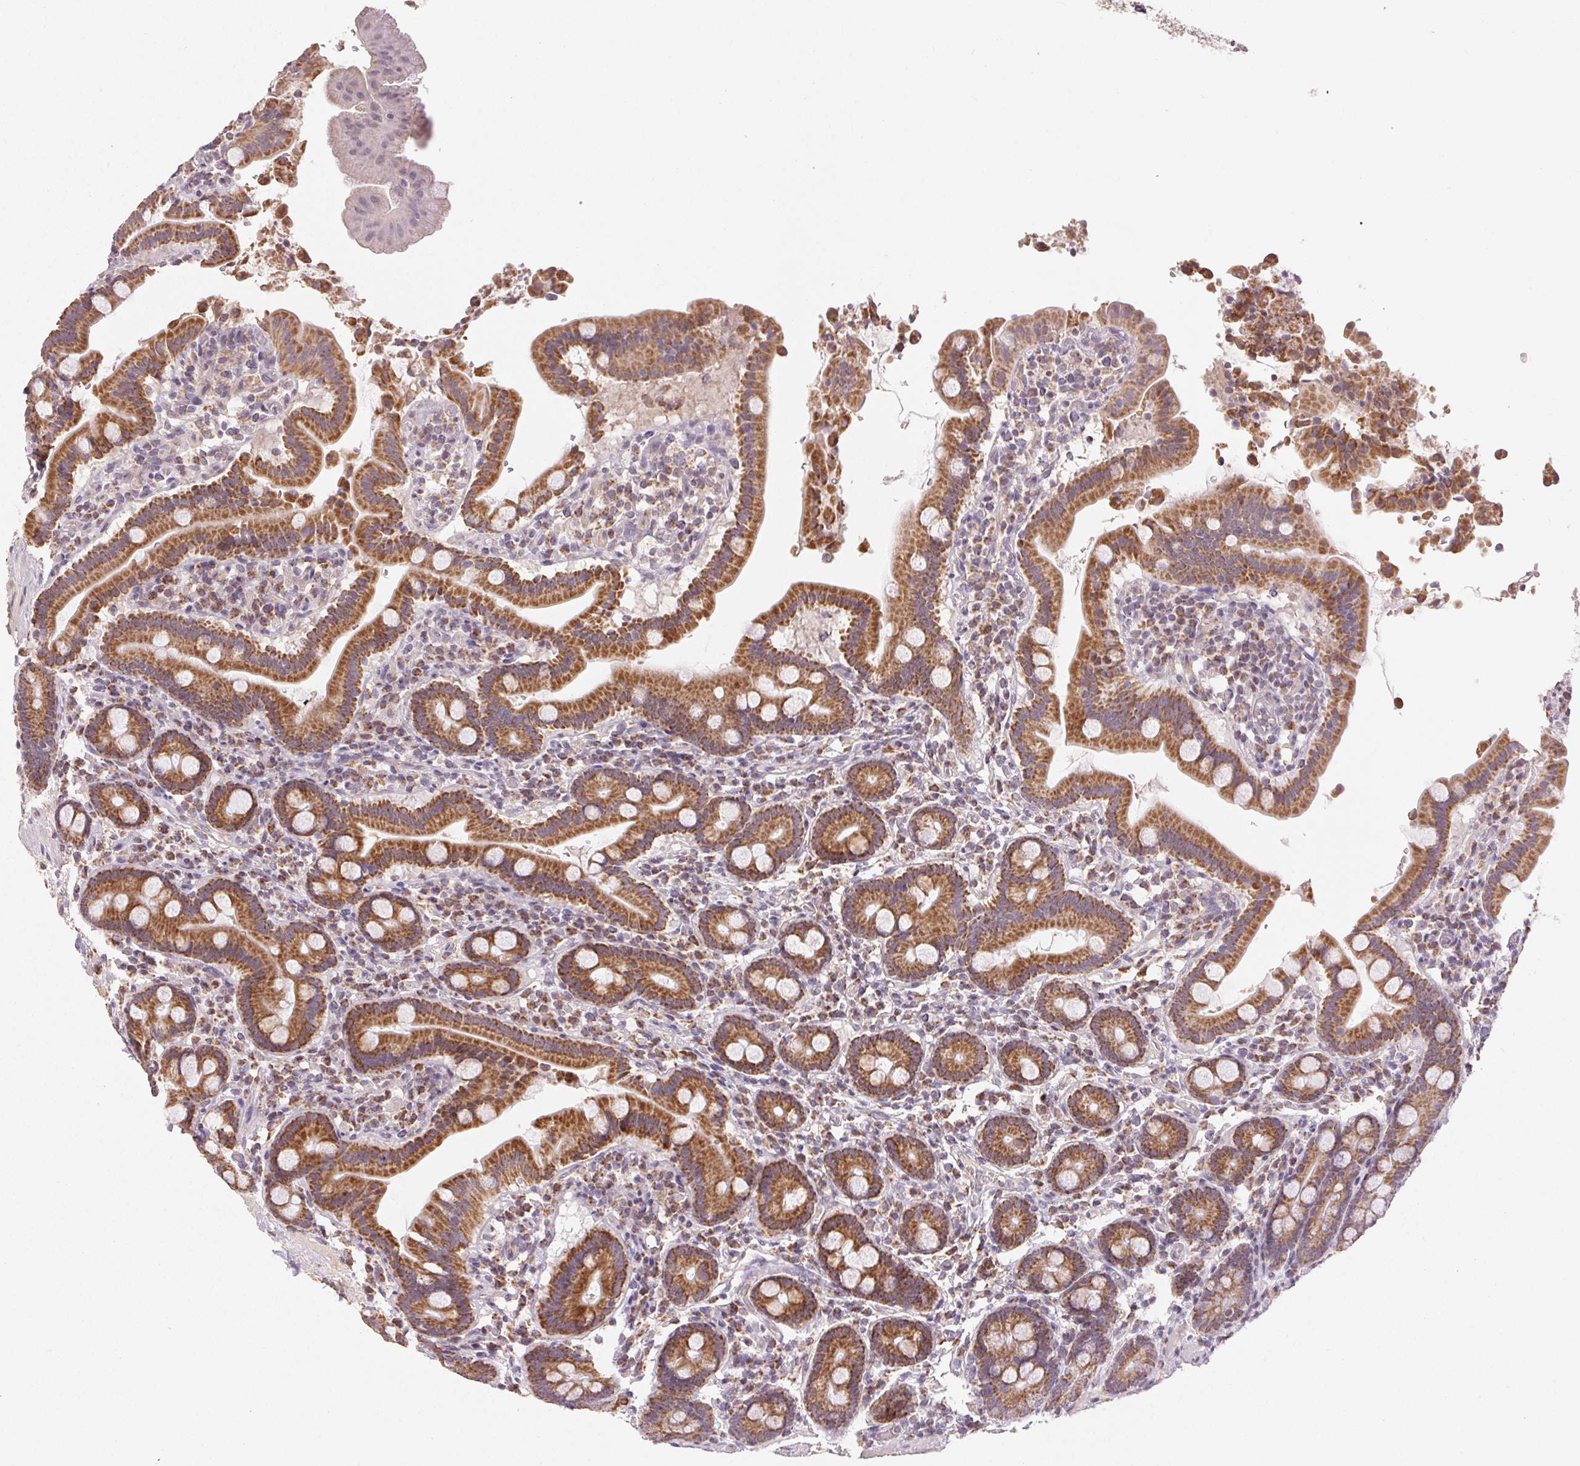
{"staining": {"intensity": "strong", "quantity": "25%-75%", "location": "cytoplasmic/membranous"}, "tissue": "small intestine", "cell_type": "Glandular cells", "image_type": "normal", "snomed": [{"axis": "morphology", "description": "Normal tissue, NOS"}, {"axis": "topography", "description": "Small intestine"}], "caption": "Human small intestine stained with a brown dye exhibits strong cytoplasmic/membranous positive positivity in approximately 25%-75% of glandular cells.", "gene": "CLASP1", "patient": {"sex": "male", "age": 26}}